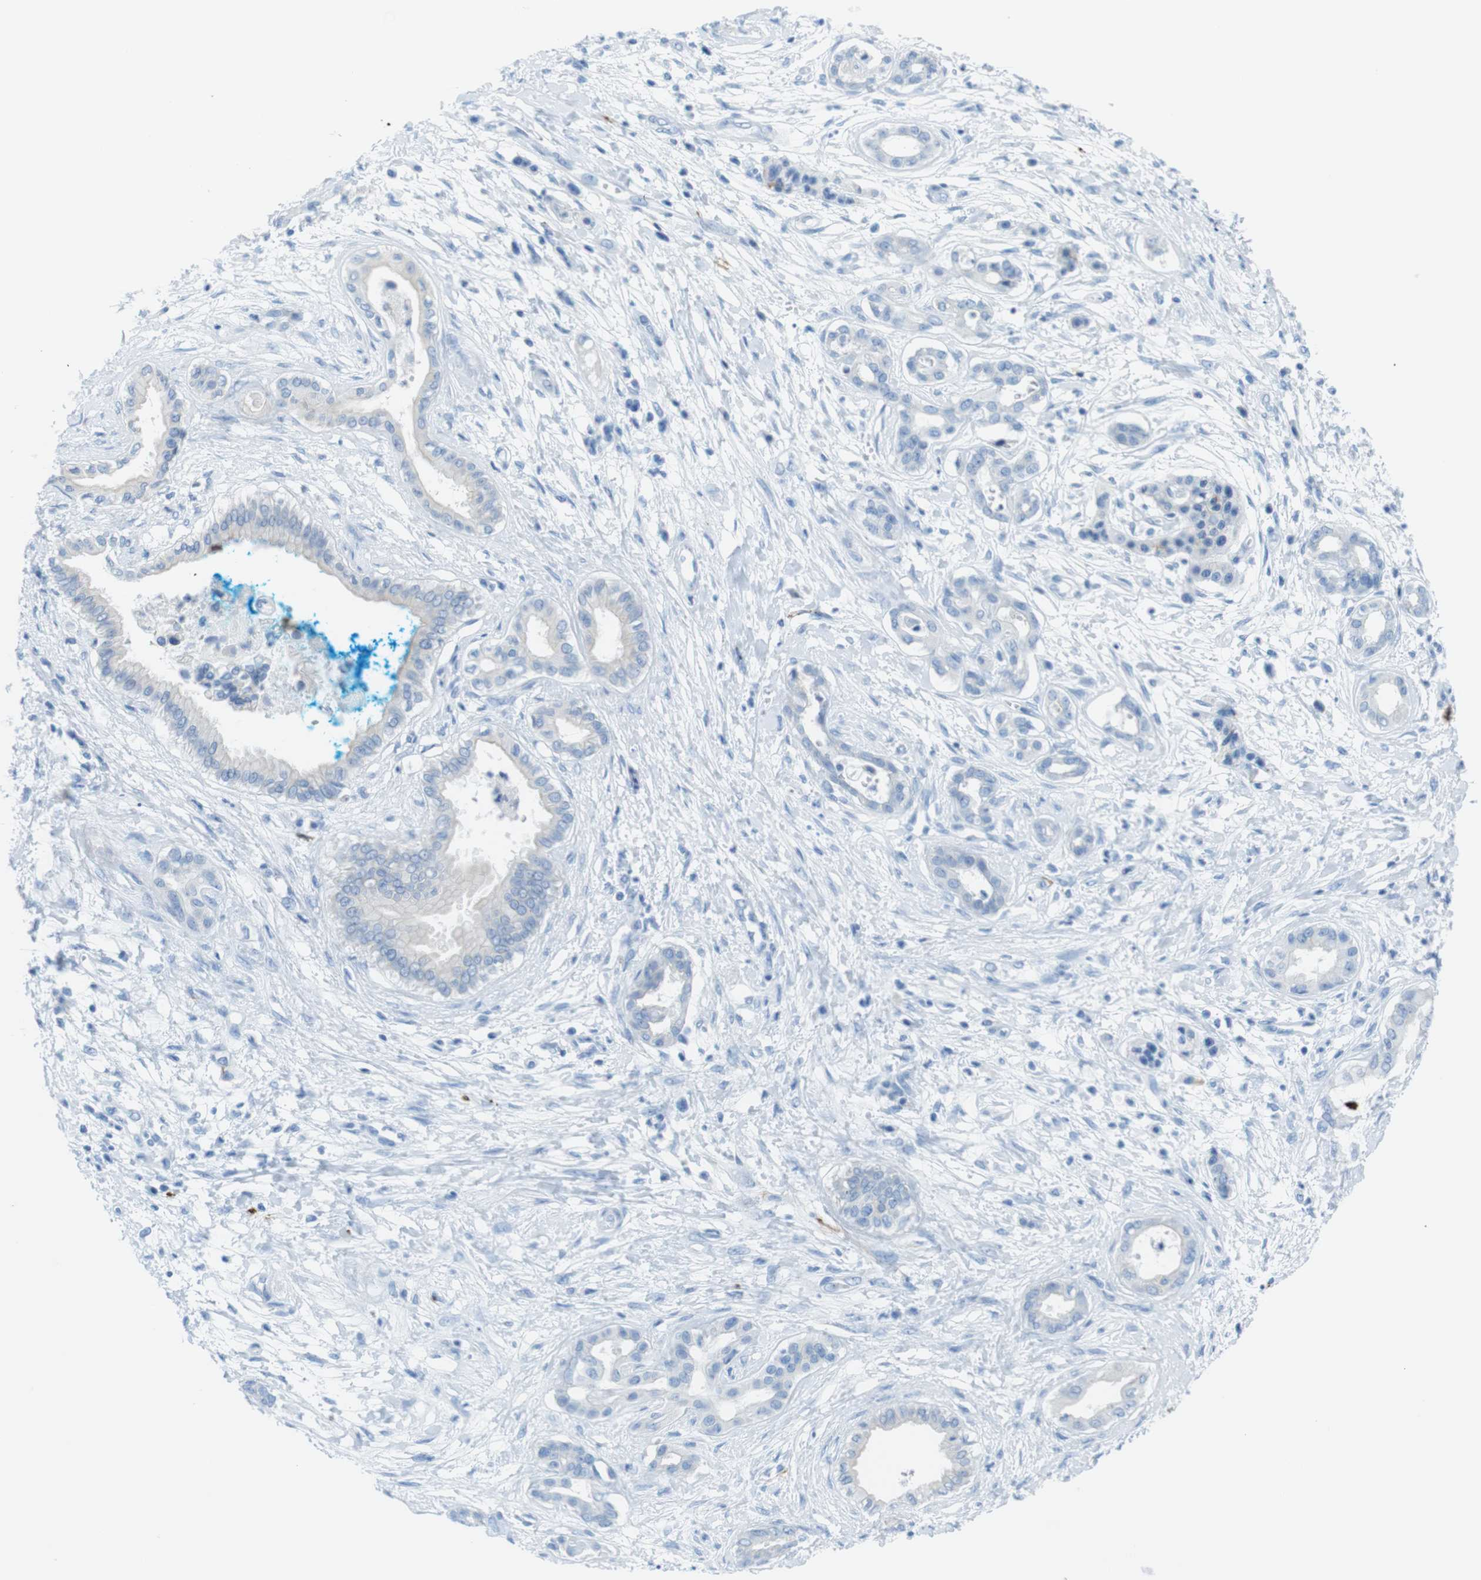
{"staining": {"intensity": "negative", "quantity": "none", "location": "none"}, "tissue": "pancreatic cancer", "cell_type": "Tumor cells", "image_type": "cancer", "snomed": [{"axis": "morphology", "description": "Adenocarcinoma, NOS"}, {"axis": "topography", "description": "Pancreas"}], "caption": "Tumor cells show no significant protein staining in pancreatic cancer. Nuclei are stained in blue.", "gene": "GAP43", "patient": {"sex": "male", "age": 56}}